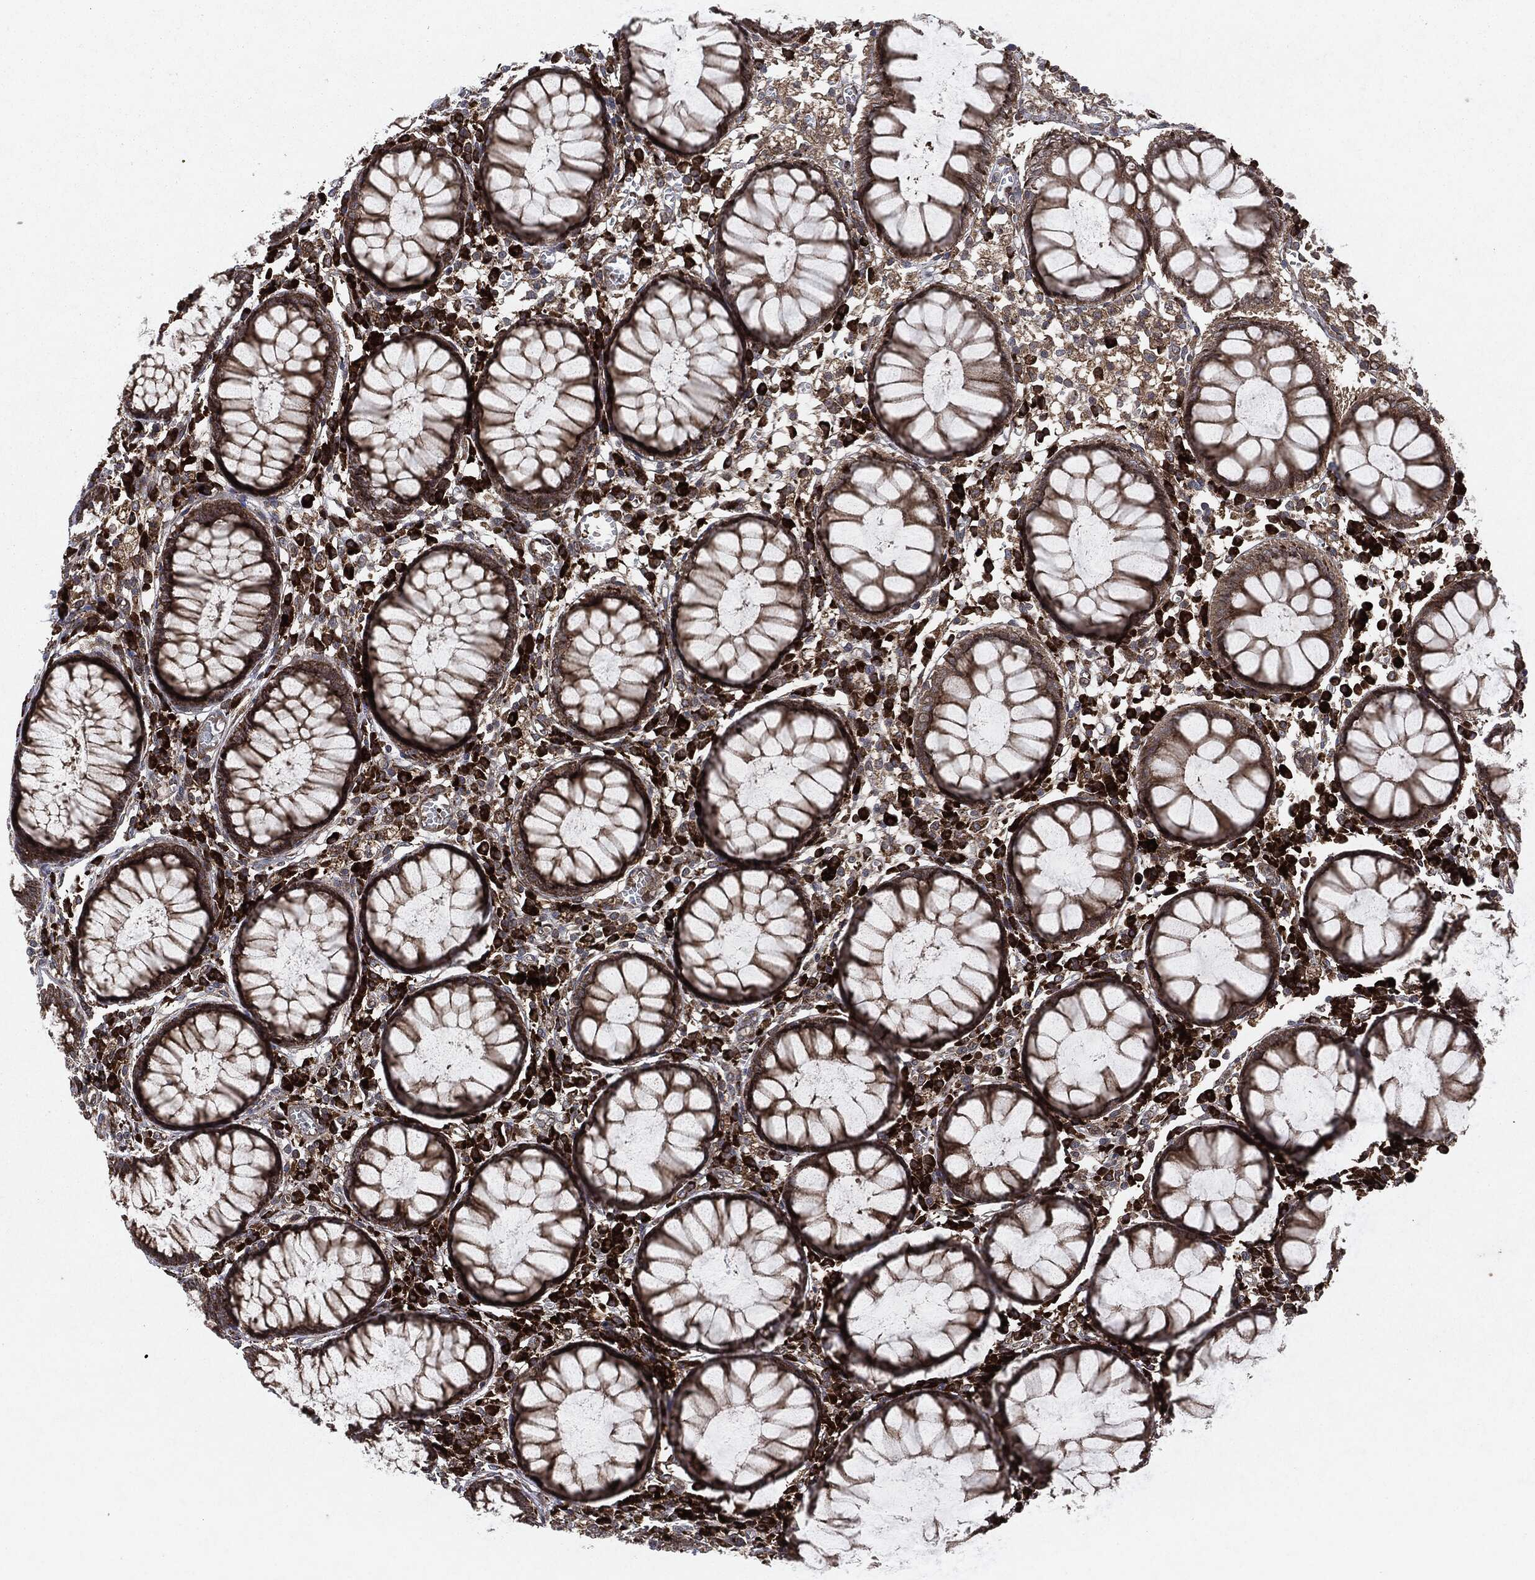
{"staining": {"intensity": "strong", "quantity": ">75%", "location": "cytoplasmic/membranous"}, "tissue": "colon", "cell_type": "Endothelial cells", "image_type": "normal", "snomed": [{"axis": "morphology", "description": "Normal tissue, NOS"}, {"axis": "topography", "description": "Colon"}], "caption": "High-magnification brightfield microscopy of benign colon stained with DAB (3,3'-diaminobenzidine) (brown) and counterstained with hematoxylin (blue). endothelial cells exhibit strong cytoplasmic/membranous positivity is appreciated in approximately>75% of cells.", "gene": "RAF1", "patient": {"sex": "male", "age": 65}}